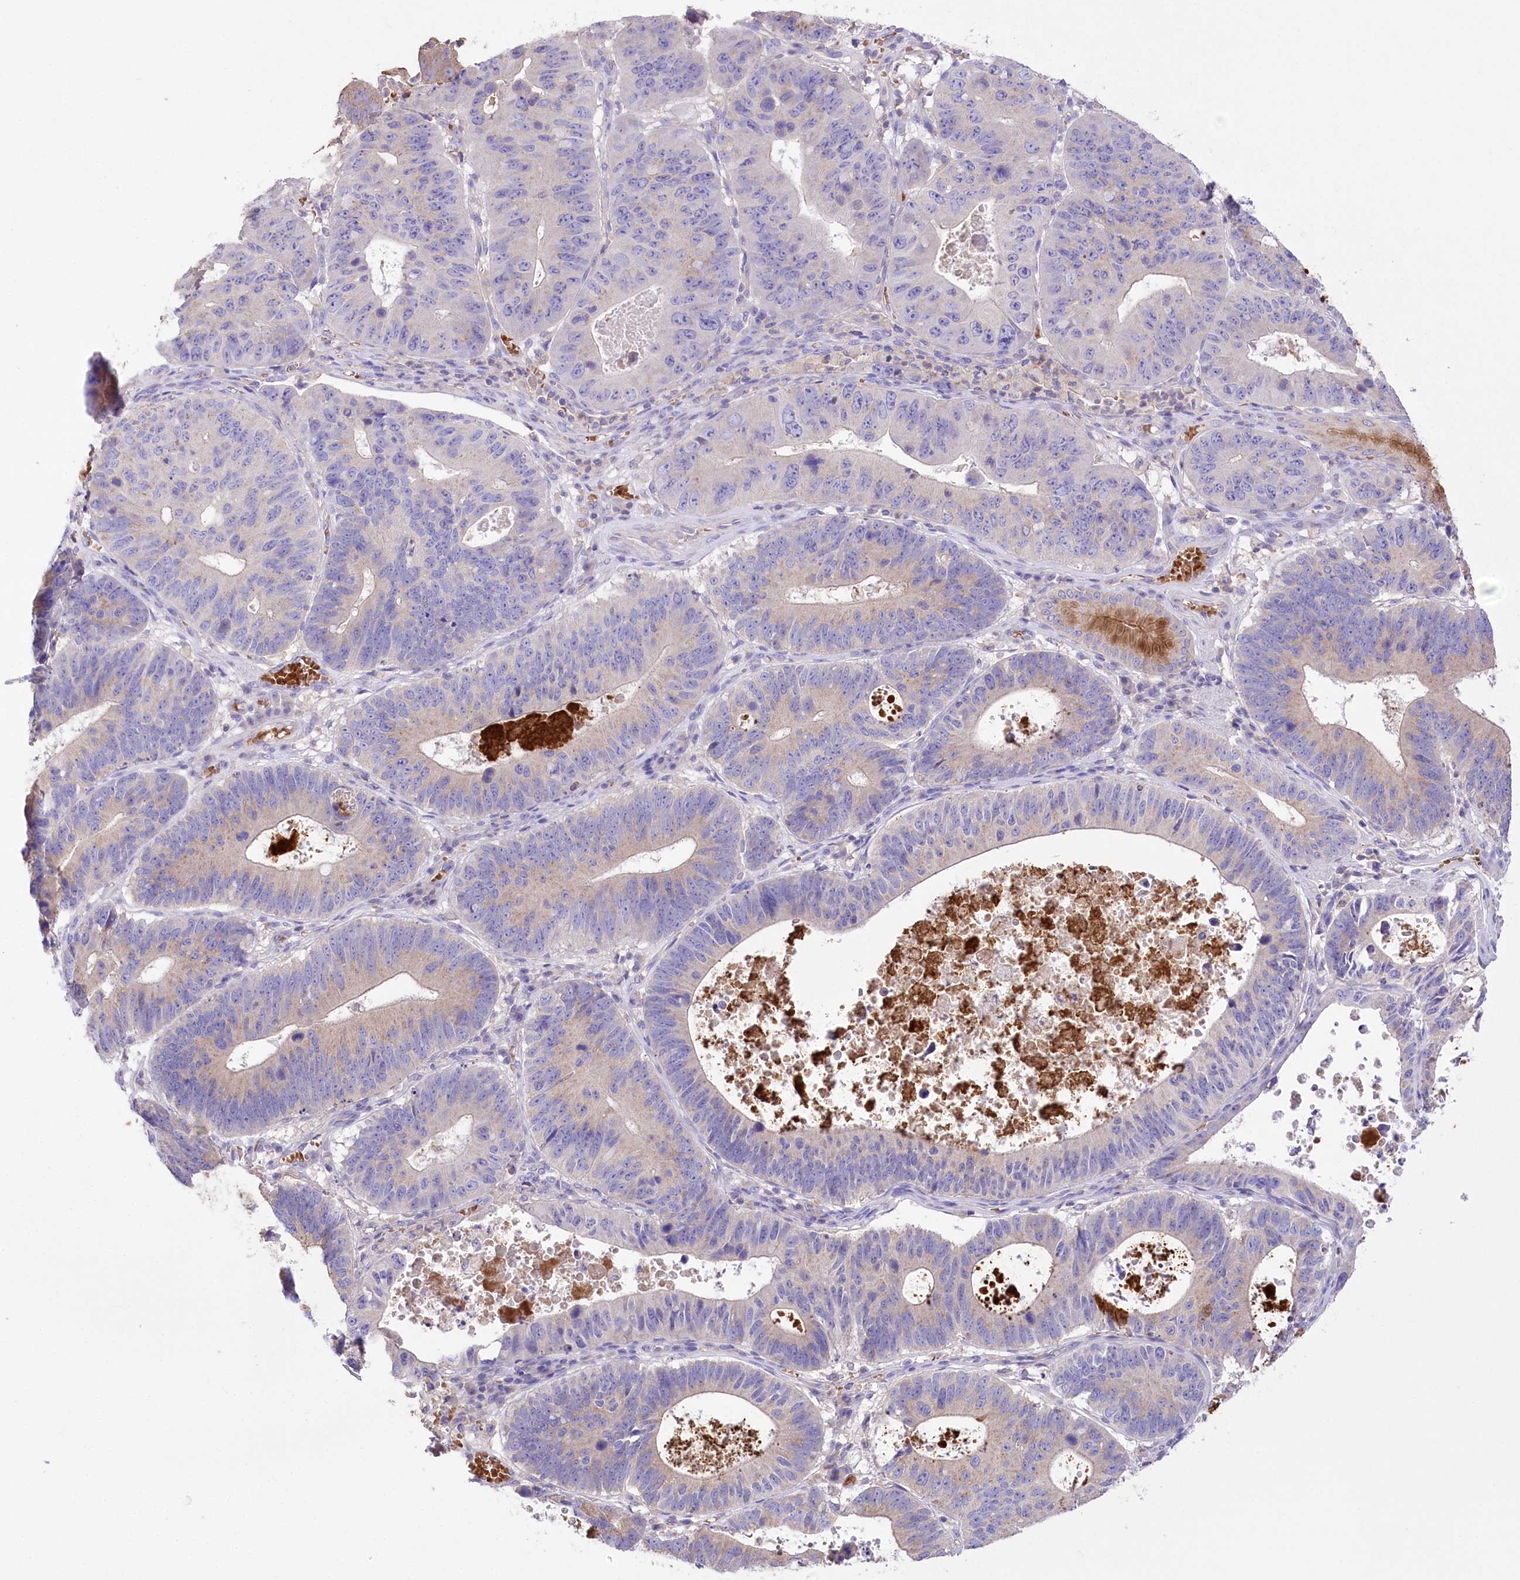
{"staining": {"intensity": "weak", "quantity": "25%-75%", "location": "cytoplasmic/membranous"}, "tissue": "stomach cancer", "cell_type": "Tumor cells", "image_type": "cancer", "snomed": [{"axis": "morphology", "description": "Adenocarcinoma, NOS"}, {"axis": "topography", "description": "Stomach"}], "caption": "This micrograph shows immunohistochemistry (IHC) staining of stomach cancer (adenocarcinoma), with low weak cytoplasmic/membranous expression in approximately 25%-75% of tumor cells.", "gene": "PRSS53", "patient": {"sex": "male", "age": 59}}